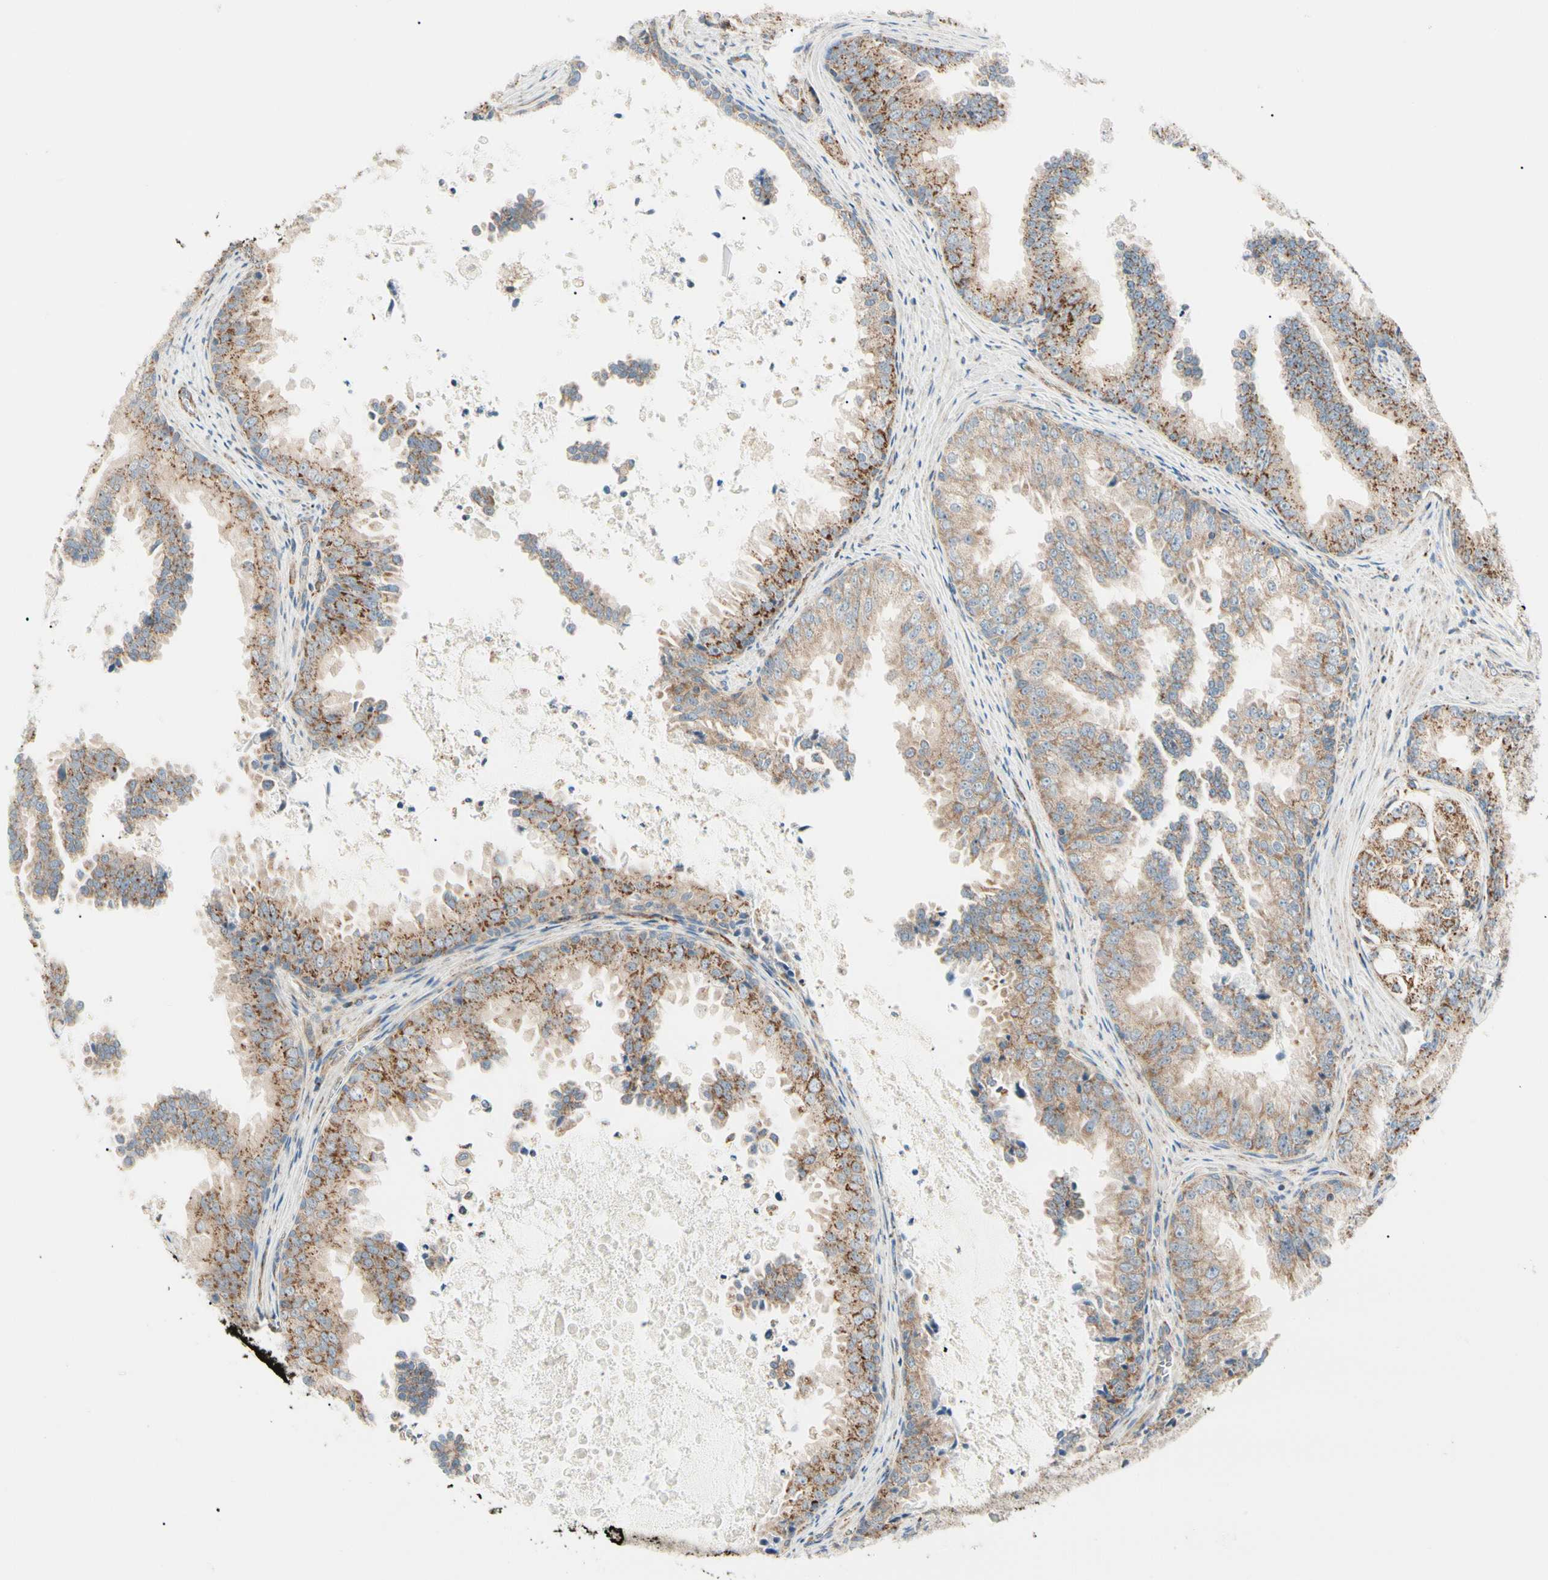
{"staining": {"intensity": "moderate", "quantity": ">75%", "location": "cytoplasmic/membranous"}, "tissue": "prostate cancer", "cell_type": "Tumor cells", "image_type": "cancer", "snomed": [{"axis": "morphology", "description": "Adenocarcinoma, High grade"}, {"axis": "topography", "description": "Prostate"}], "caption": "Tumor cells reveal medium levels of moderate cytoplasmic/membranous expression in about >75% of cells in prostate cancer. The staining was performed using DAB to visualize the protein expression in brown, while the nuclei were stained in blue with hematoxylin (Magnification: 20x).", "gene": "TBC1D10A", "patient": {"sex": "male", "age": 73}}